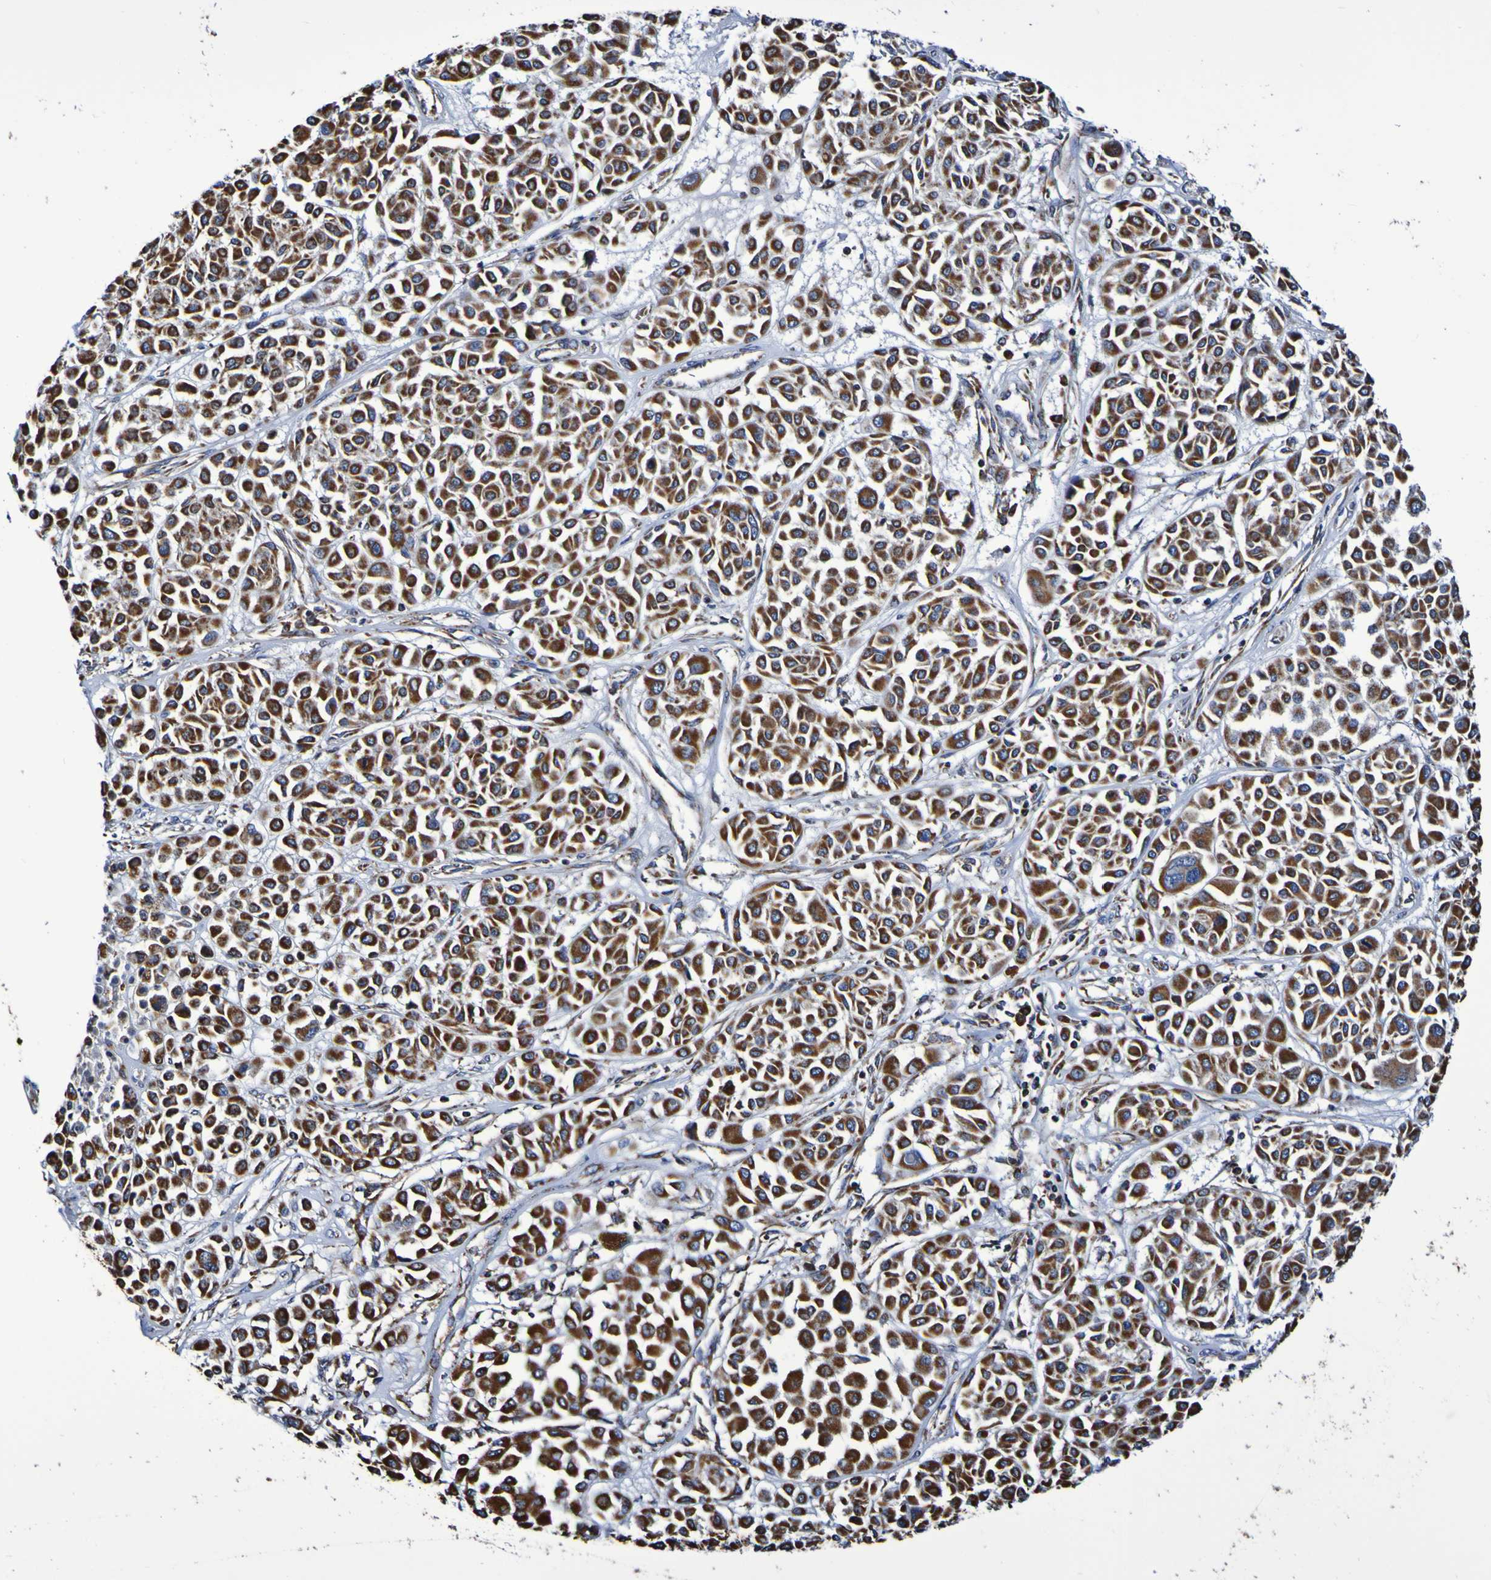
{"staining": {"intensity": "strong", "quantity": ">75%", "location": "cytoplasmic/membranous"}, "tissue": "melanoma", "cell_type": "Tumor cells", "image_type": "cancer", "snomed": [{"axis": "morphology", "description": "Malignant melanoma, Metastatic site"}, {"axis": "topography", "description": "Soft tissue"}], "caption": "The image reveals a brown stain indicating the presence of a protein in the cytoplasmic/membranous of tumor cells in melanoma.", "gene": "IL18R1", "patient": {"sex": "male", "age": 41}}